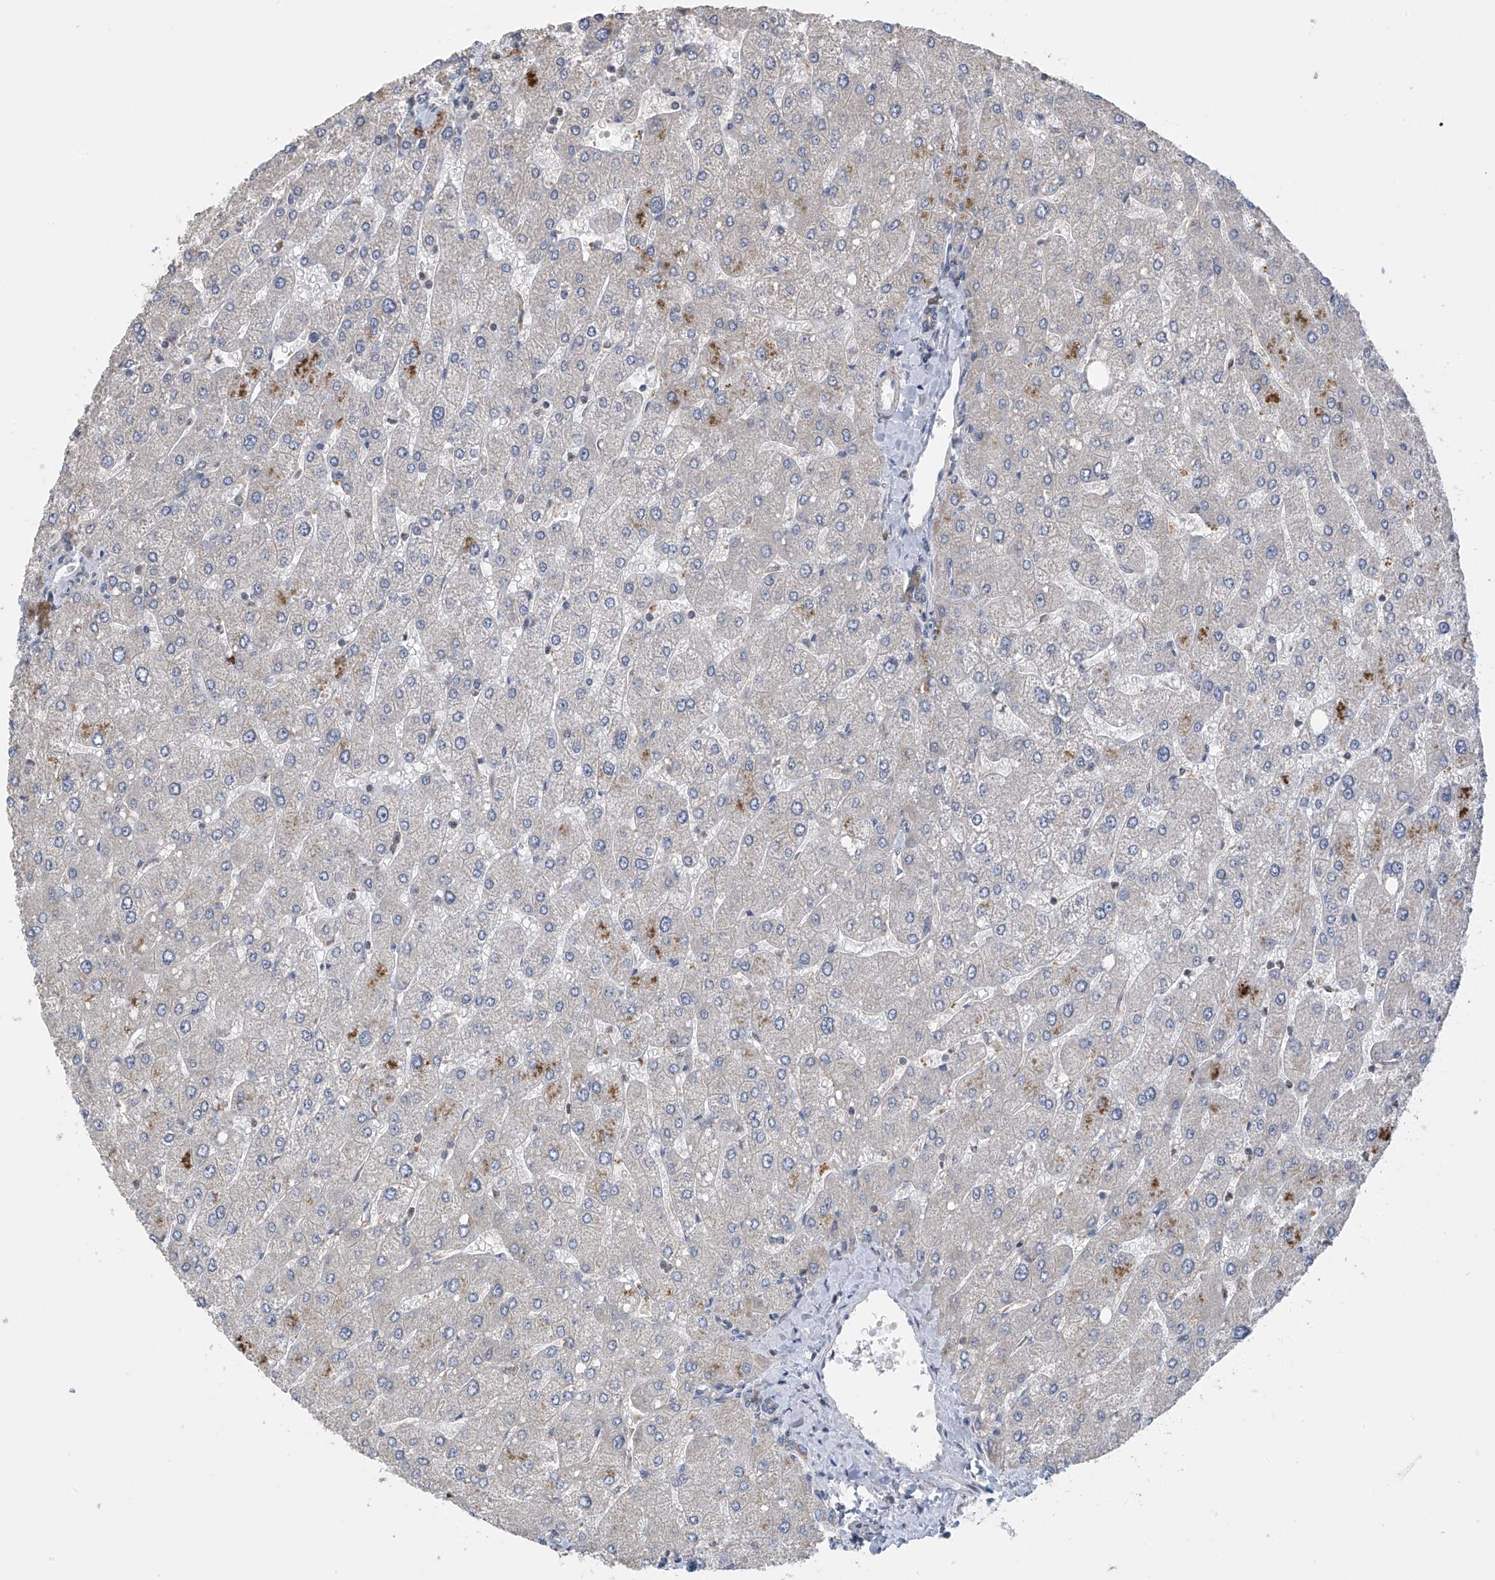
{"staining": {"intensity": "weak", "quantity": "<25%", "location": "cytoplasmic/membranous"}, "tissue": "liver", "cell_type": "Cholangiocytes", "image_type": "normal", "snomed": [{"axis": "morphology", "description": "Normal tissue, NOS"}, {"axis": "topography", "description": "Liver"}], "caption": "Protein analysis of normal liver shows no significant positivity in cholangiocytes. (DAB immunohistochemistry, high magnification).", "gene": "SLCO4A1", "patient": {"sex": "male", "age": 55}}